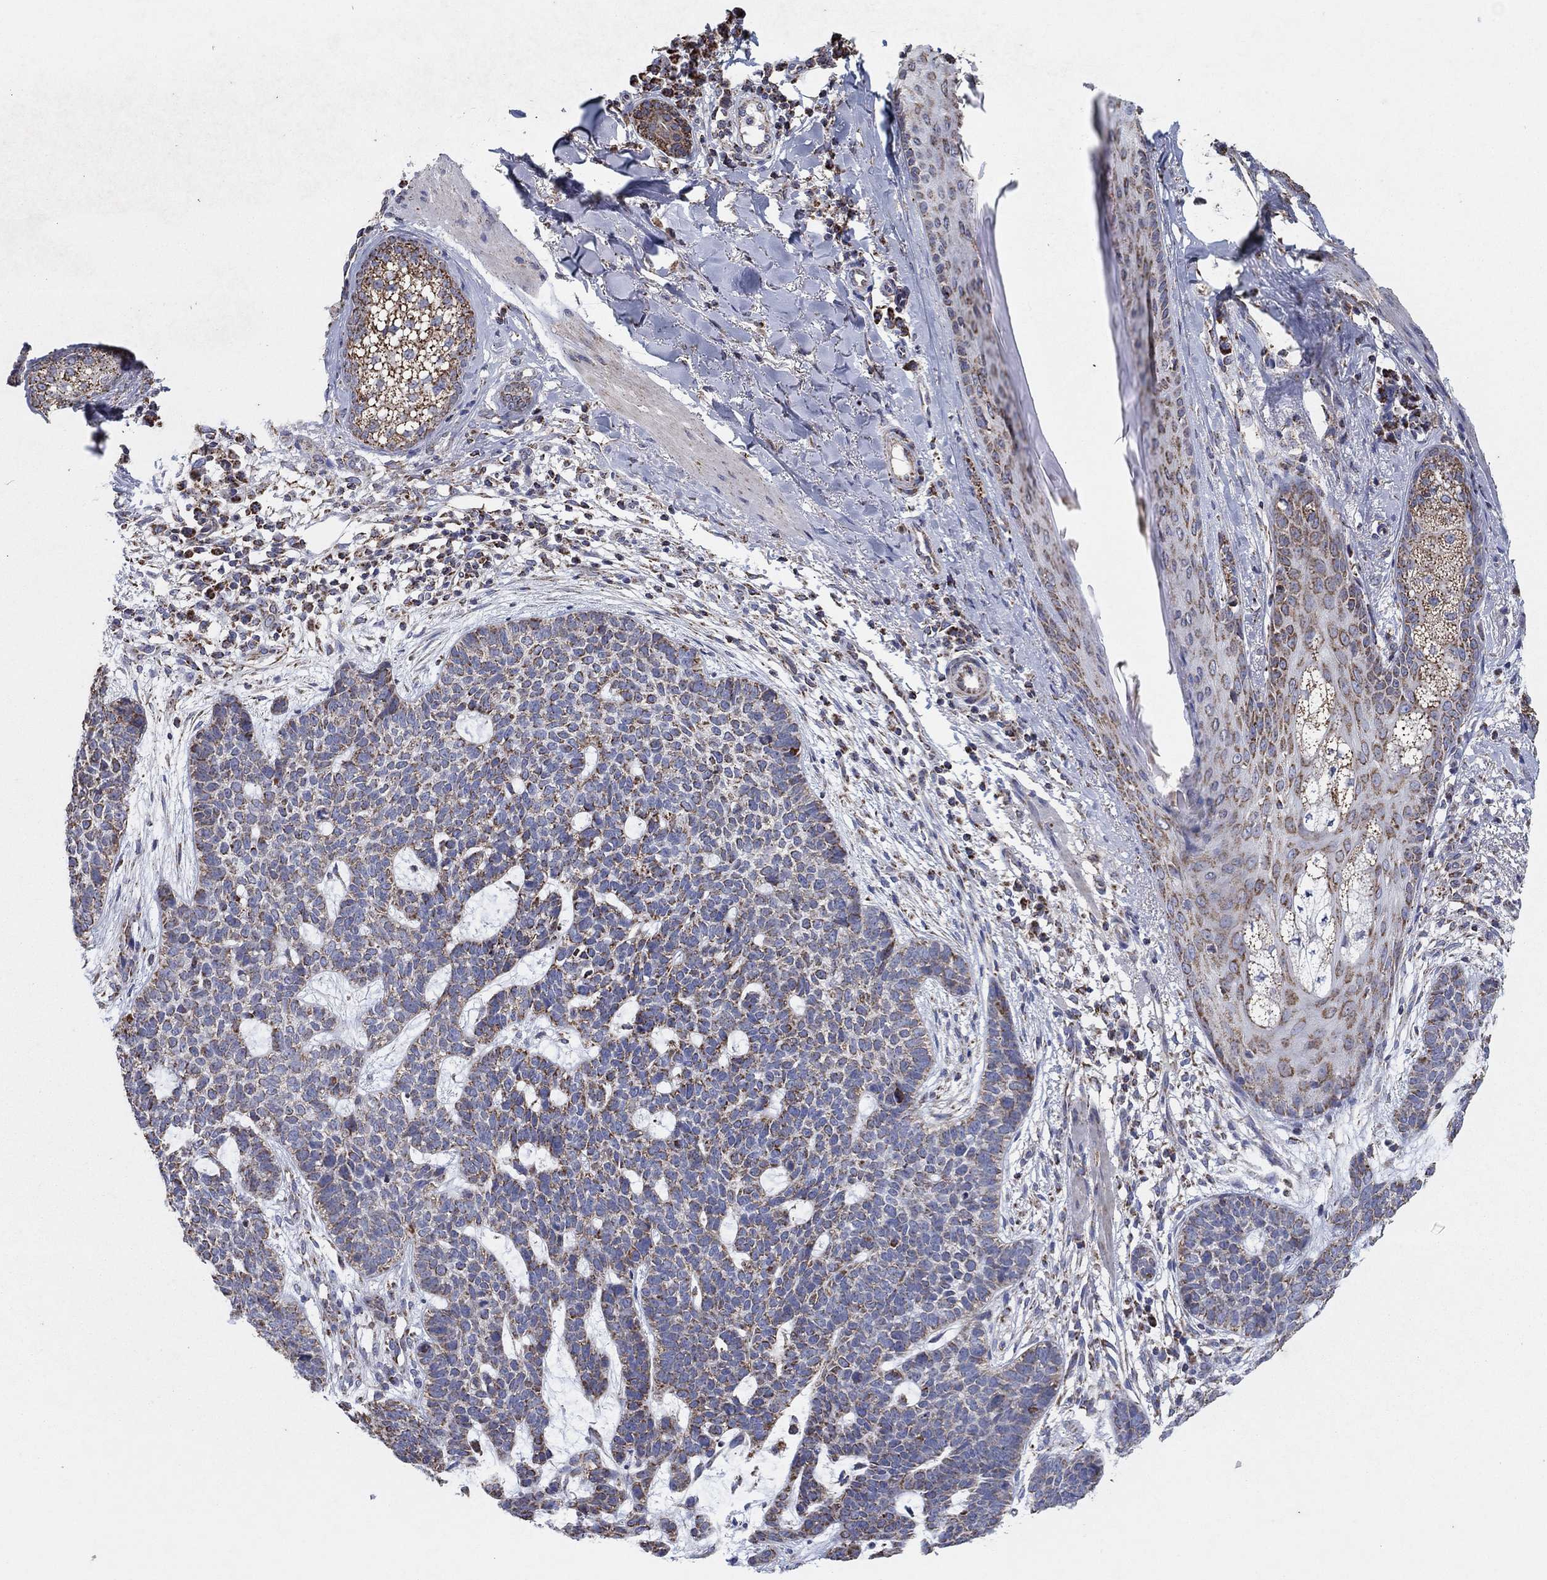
{"staining": {"intensity": "strong", "quantity": "25%-75%", "location": "cytoplasmic/membranous"}, "tissue": "skin cancer", "cell_type": "Tumor cells", "image_type": "cancer", "snomed": [{"axis": "morphology", "description": "Squamous cell carcinoma, NOS"}, {"axis": "topography", "description": "Skin"}], "caption": "Skin squamous cell carcinoma stained with a protein marker demonstrates strong staining in tumor cells.", "gene": "C9orf85", "patient": {"sex": "male", "age": 88}}